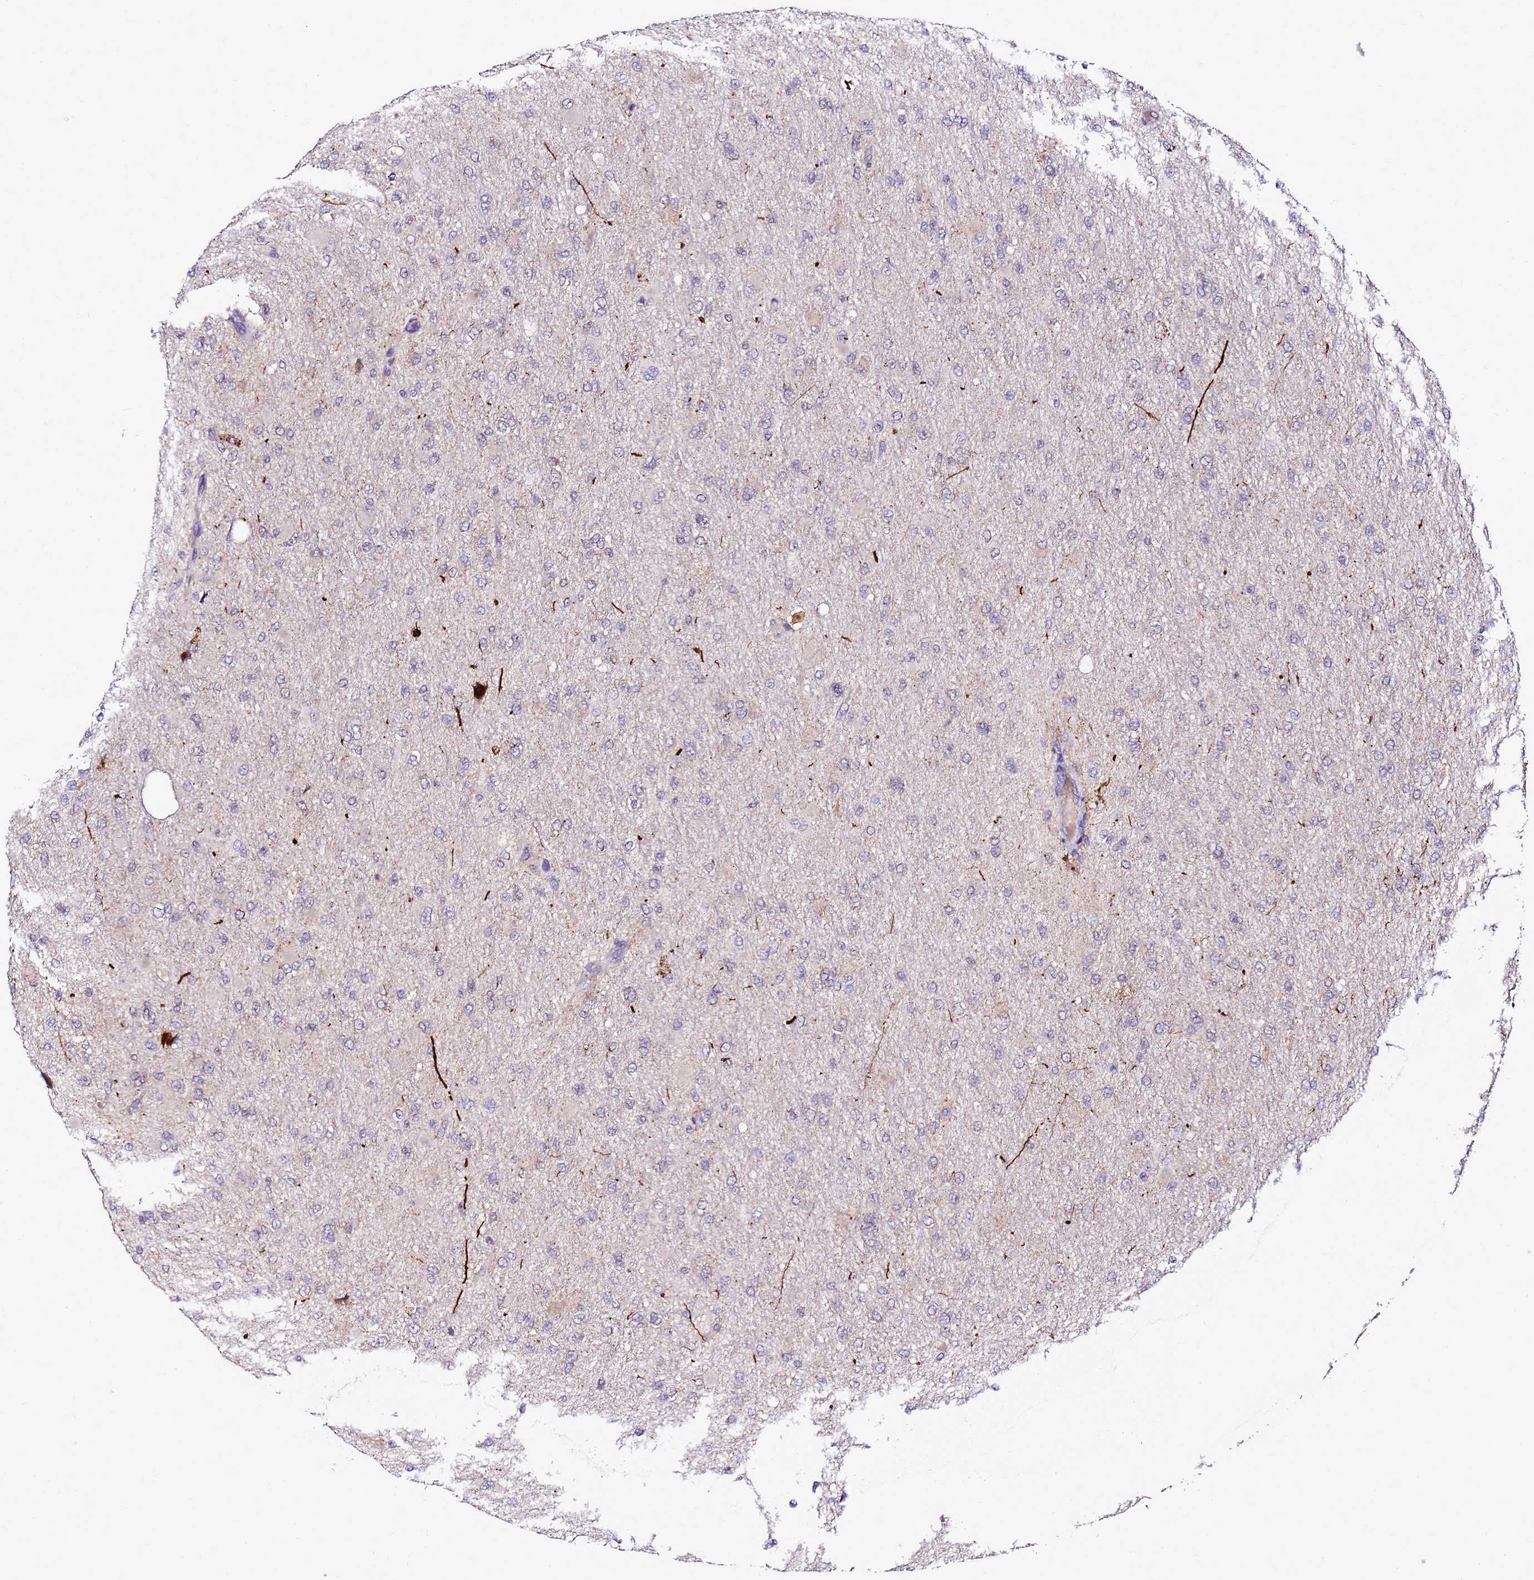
{"staining": {"intensity": "negative", "quantity": "none", "location": "none"}, "tissue": "glioma", "cell_type": "Tumor cells", "image_type": "cancer", "snomed": [{"axis": "morphology", "description": "Glioma, malignant, High grade"}, {"axis": "topography", "description": "Cerebral cortex"}], "caption": "High power microscopy photomicrograph of an immunohistochemistry (IHC) histopathology image of glioma, revealing no significant positivity in tumor cells. Brightfield microscopy of IHC stained with DAB (3,3'-diaminobenzidine) (brown) and hematoxylin (blue), captured at high magnification.", "gene": "C19orf47", "patient": {"sex": "female", "age": 36}}